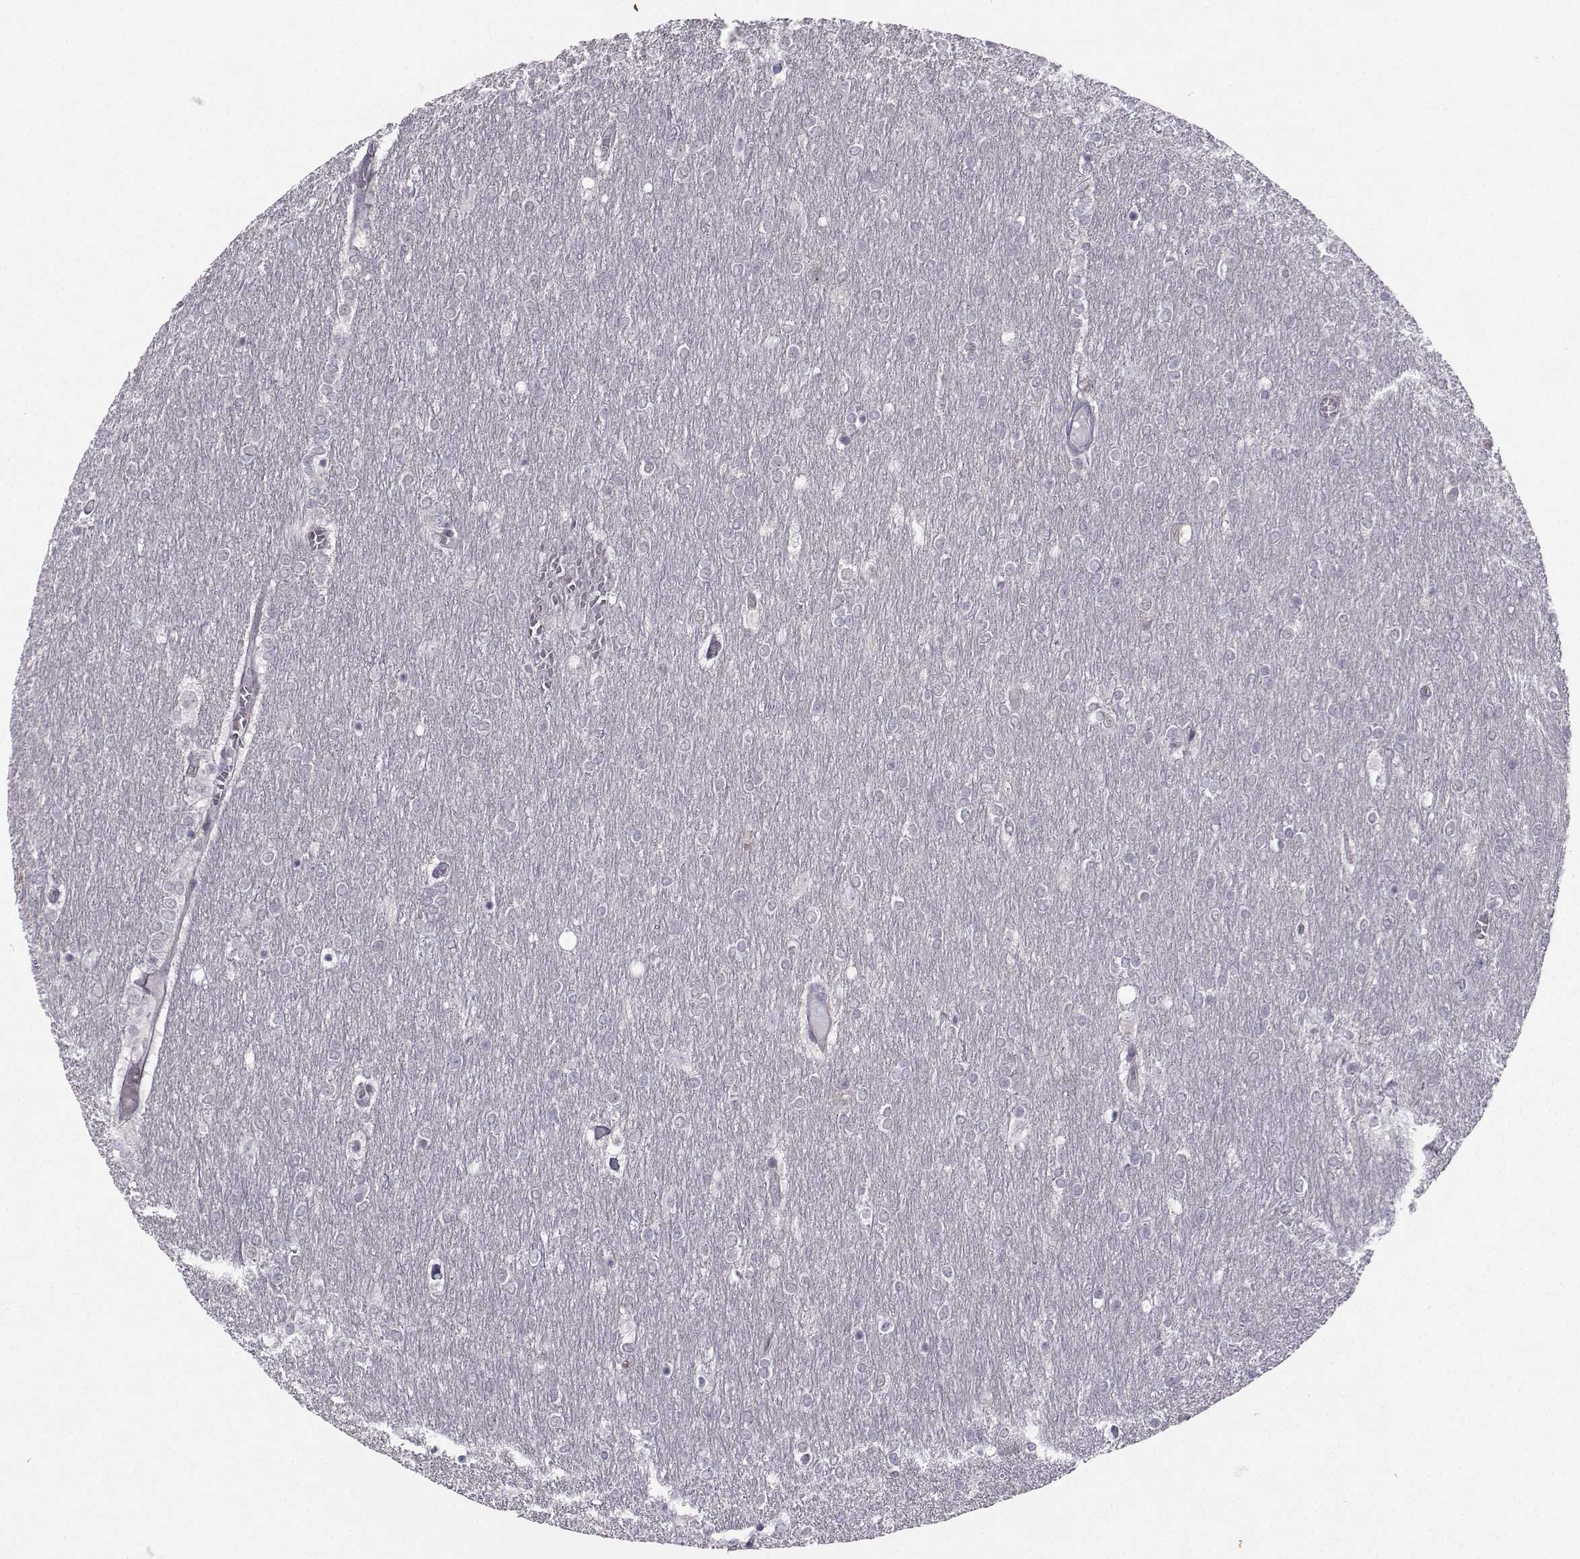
{"staining": {"intensity": "negative", "quantity": "none", "location": "none"}, "tissue": "glioma", "cell_type": "Tumor cells", "image_type": "cancer", "snomed": [{"axis": "morphology", "description": "Glioma, malignant, High grade"}, {"axis": "topography", "description": "Brain"}], "caption": "DAB immunohistochemical staining of high-grade glioma (malignant) exhibits no significant expression in tumor cells. (Brightfield microscopy of DAB IHC at high magnification).", "gene": "LRP8", "patient": {"sex": "female", "age": 61}}